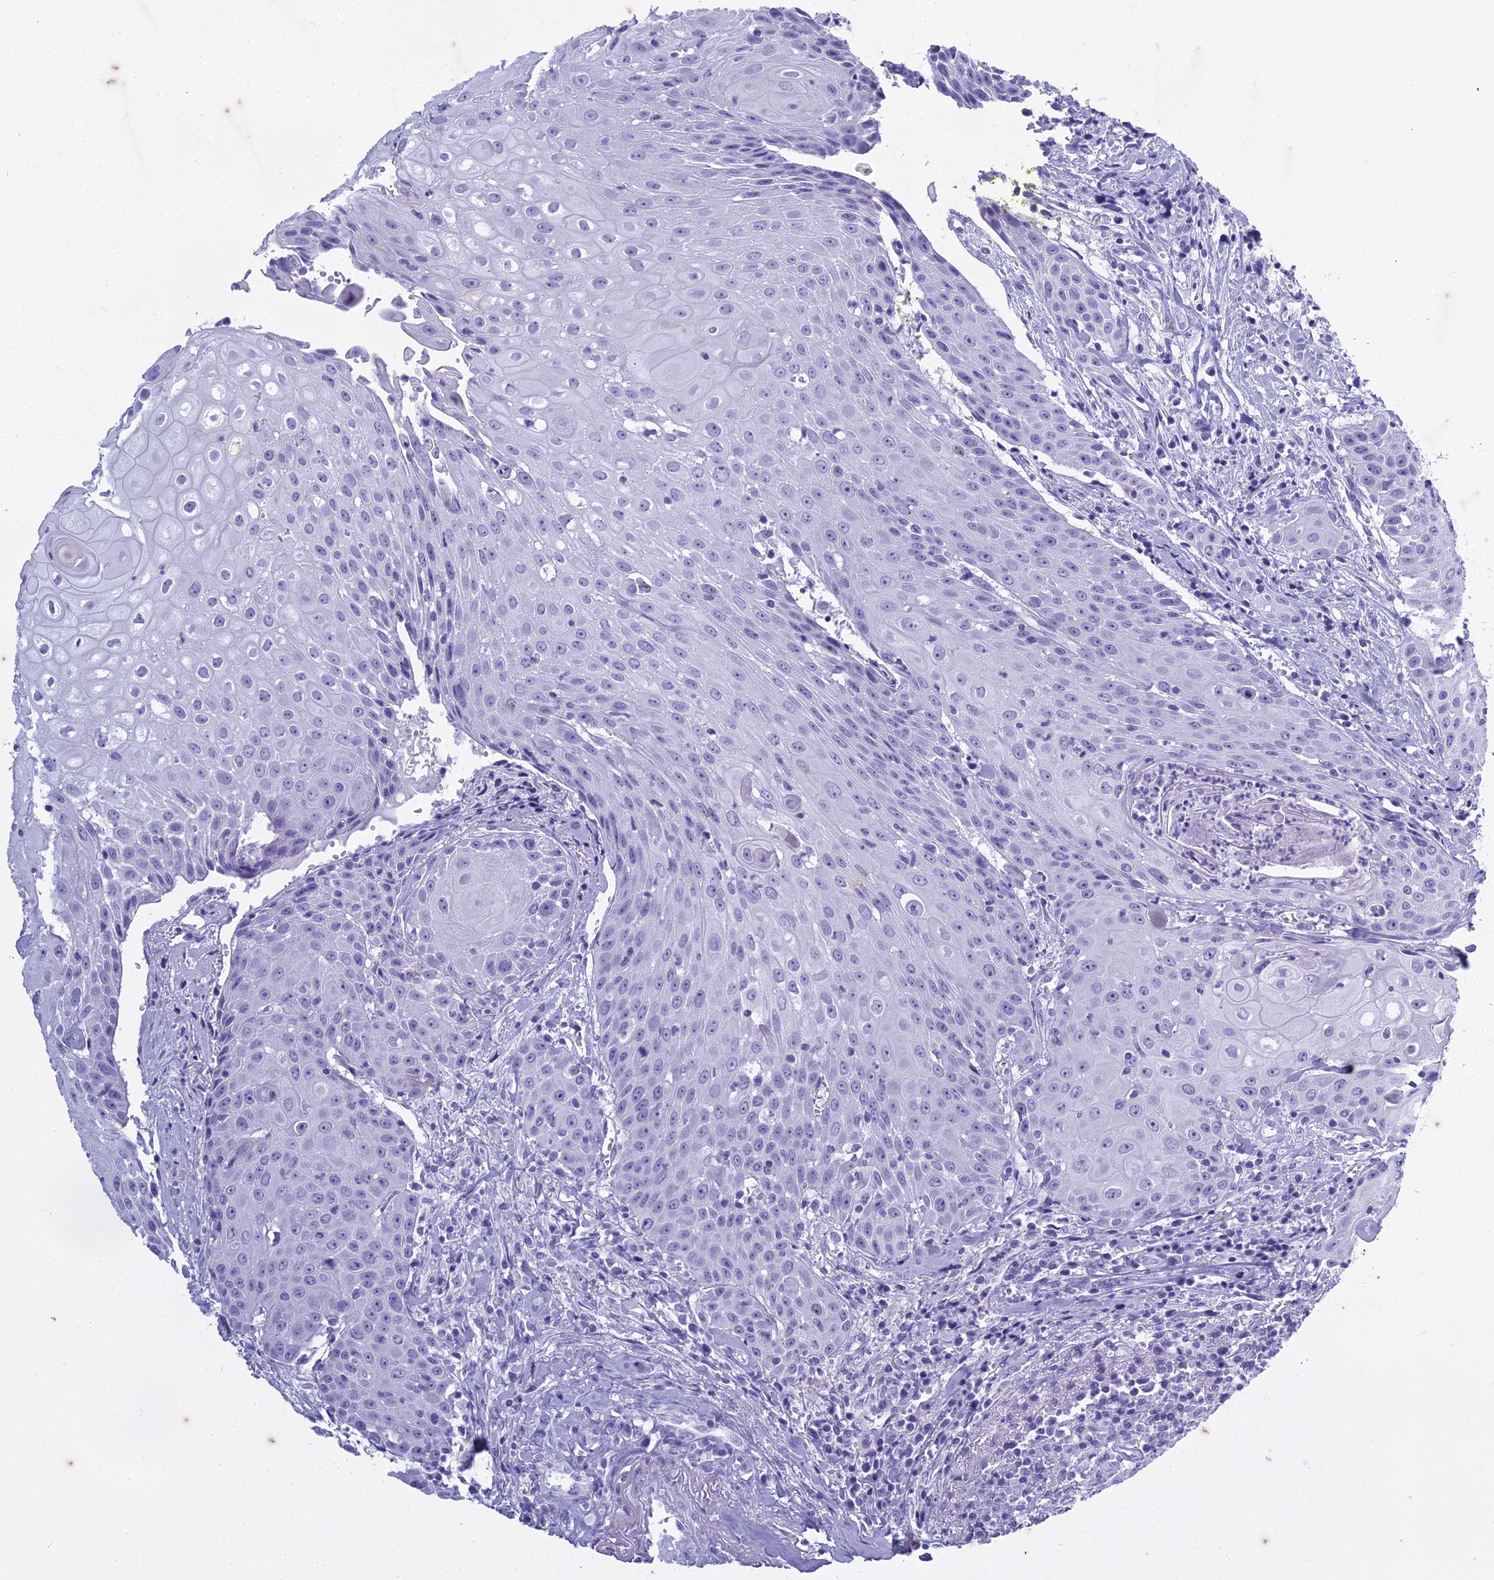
{"staining": {"intensity": "negative", "quantity": "none", "location": "none"}, "tissue": "head and neck cancer", "cell_type": "Tumor cells", "image_type": "cancer", "snomed": [{"axis": "morphology", "description": "Squamous cell carcinoma, NOS"}, {"axis": "topography", "description": "Oral tissue"}, {"axis": "topography", "description": "Head-Neck"}], "caption": "Human head and neck cancer stained for a protein using immunohistochemistry (IHC) displays no expression in tumor cells.", "gene": "HMGB4", "patient": {"sex": "female", "age": 82}}